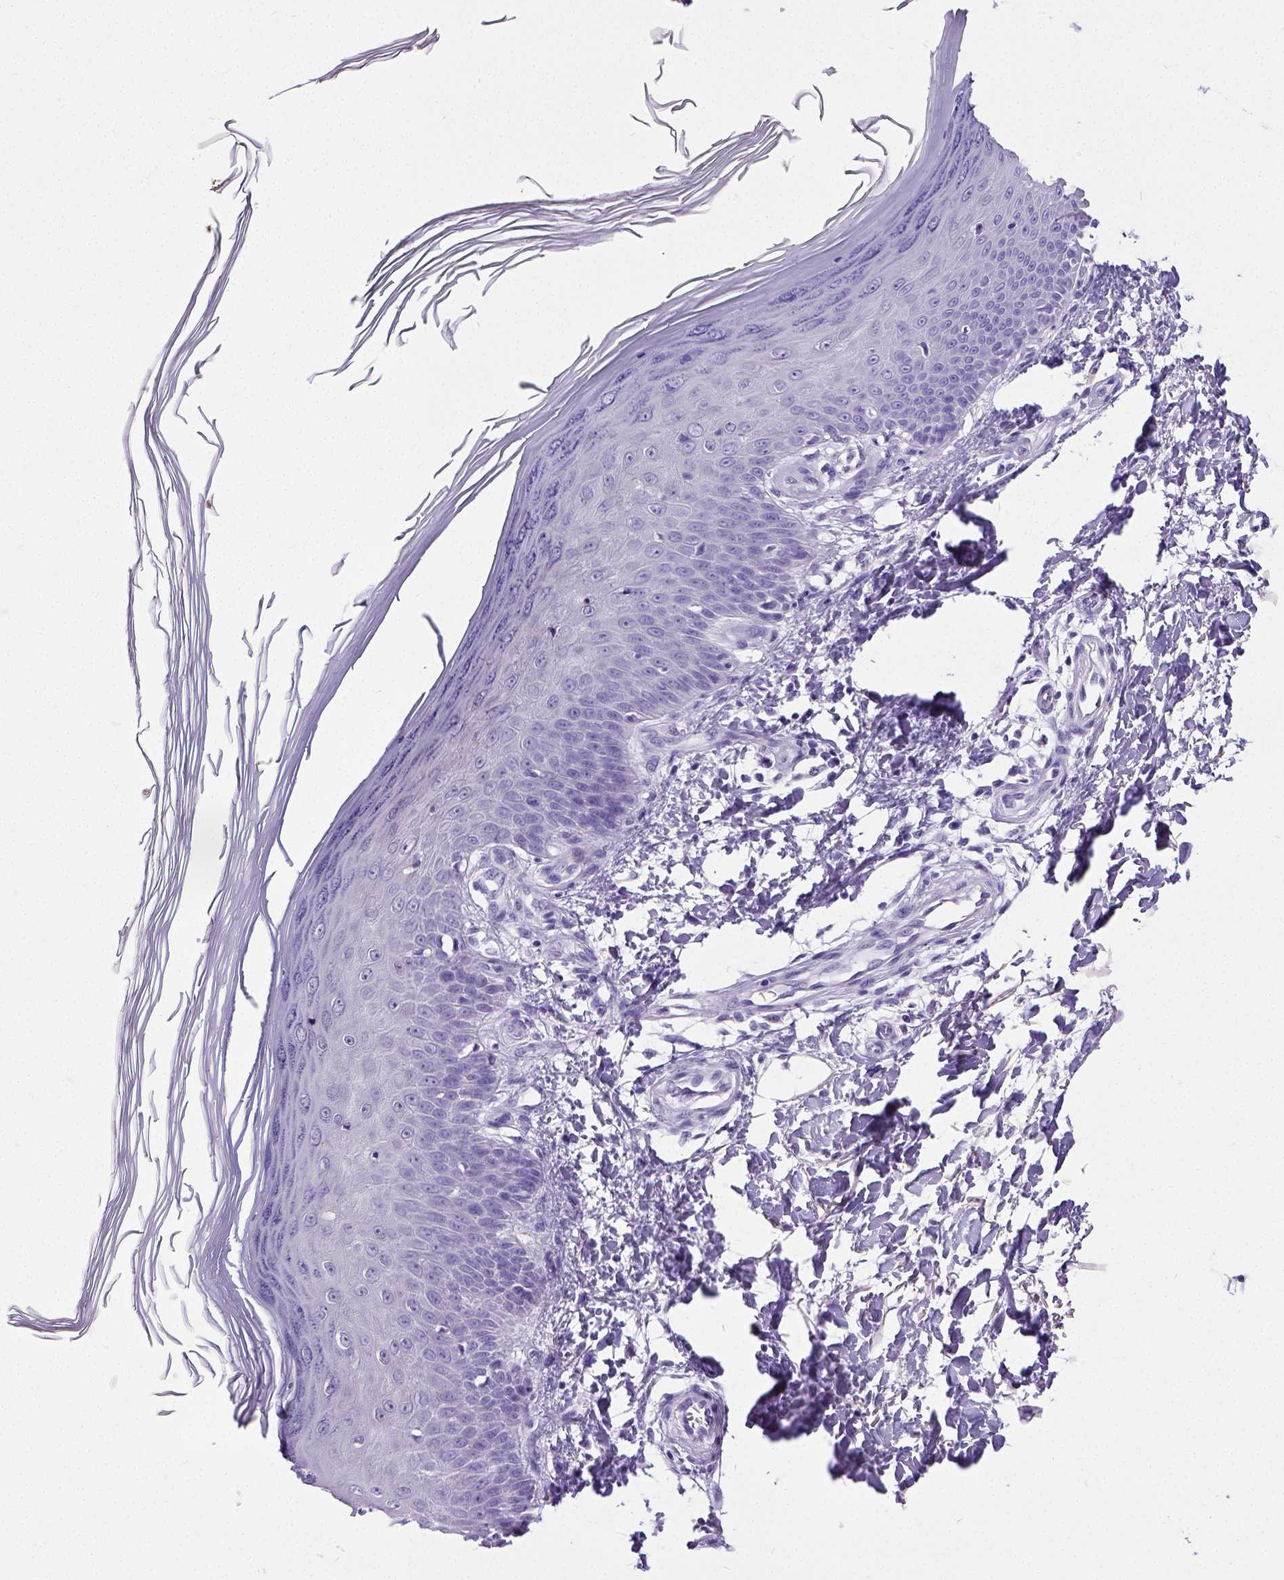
{"staining": {"intensity": "negative", "quantity": "none", "location": "none"}, "tissue": "skin", "cell_type": "Fibroblasts", "image_type": "normal", "snomed": [{"axis": "morphology", "description": "Normal tissue, NOS"}, {"axis": "topography", "description": "Skin"}], "caption": "DAB (3,3'-diaminobenzidine) immunohistochemical staining of benign human skin exhibits no significant staining in fibroblasts.", "gene": "SATB2", "patient": {"sex": "female", "age": 62}}